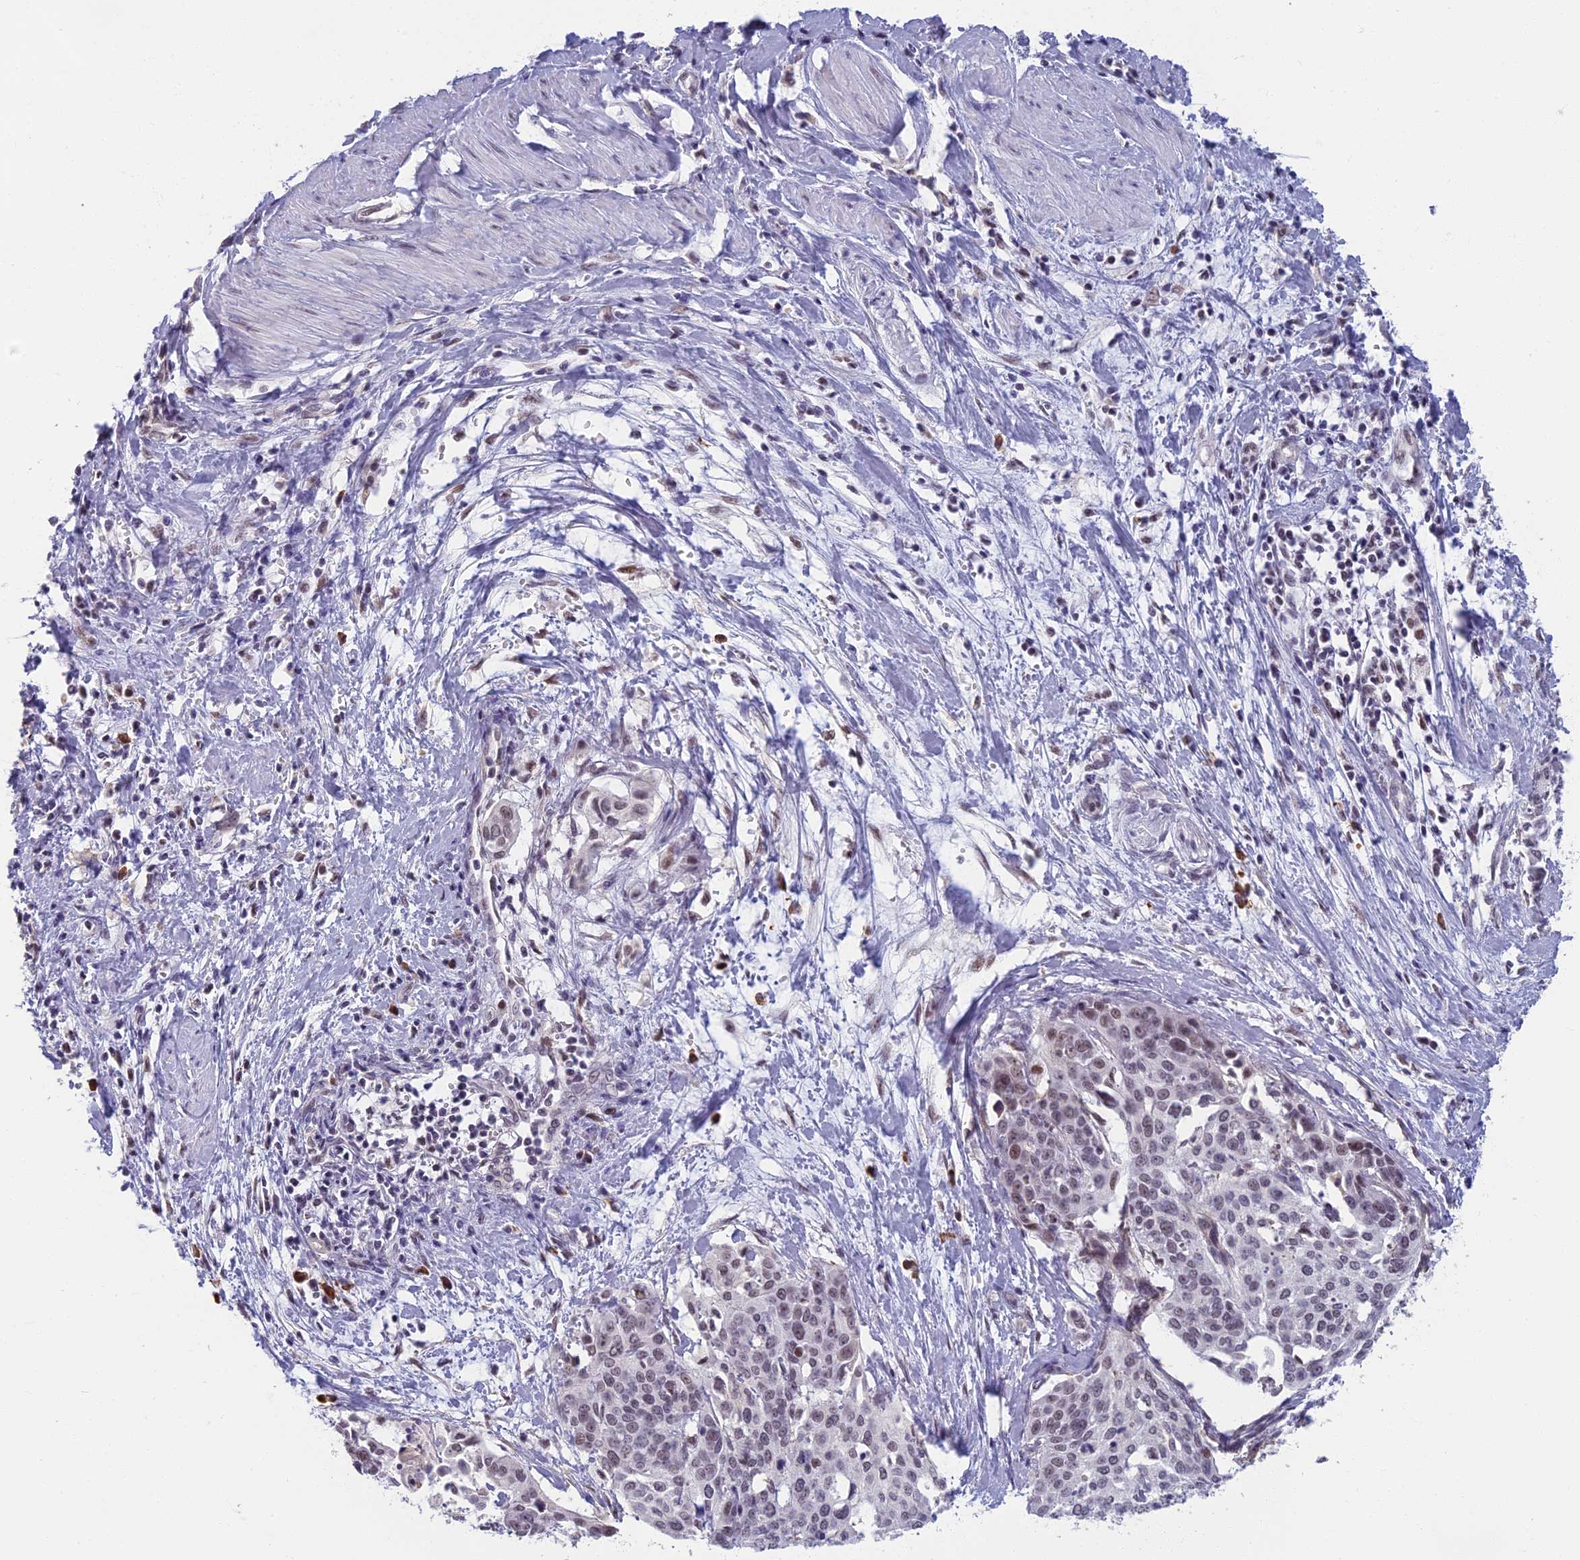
{"staining": {"intensity": "weak", "quantity": "25%-75%", "location": "nuclear"}, "tissue": "cervical cancer", "cell_type": "Tumor cells", "image_type": "cancer", "snomed": [{"axis": "morphology", "description": "Squamous cell carcinoma, NOS"}, {"axis": "topography", "description": "Cervix"}], "caption": "An image showing weak nuclear positivity in approximately 25%-75% of tumor cells in cervical squamous cell carcinoma, as visualized by brown immunohistochemical staining.", "gene": "MORF4L1", "patient": {"sex": "female", "age": 44}}